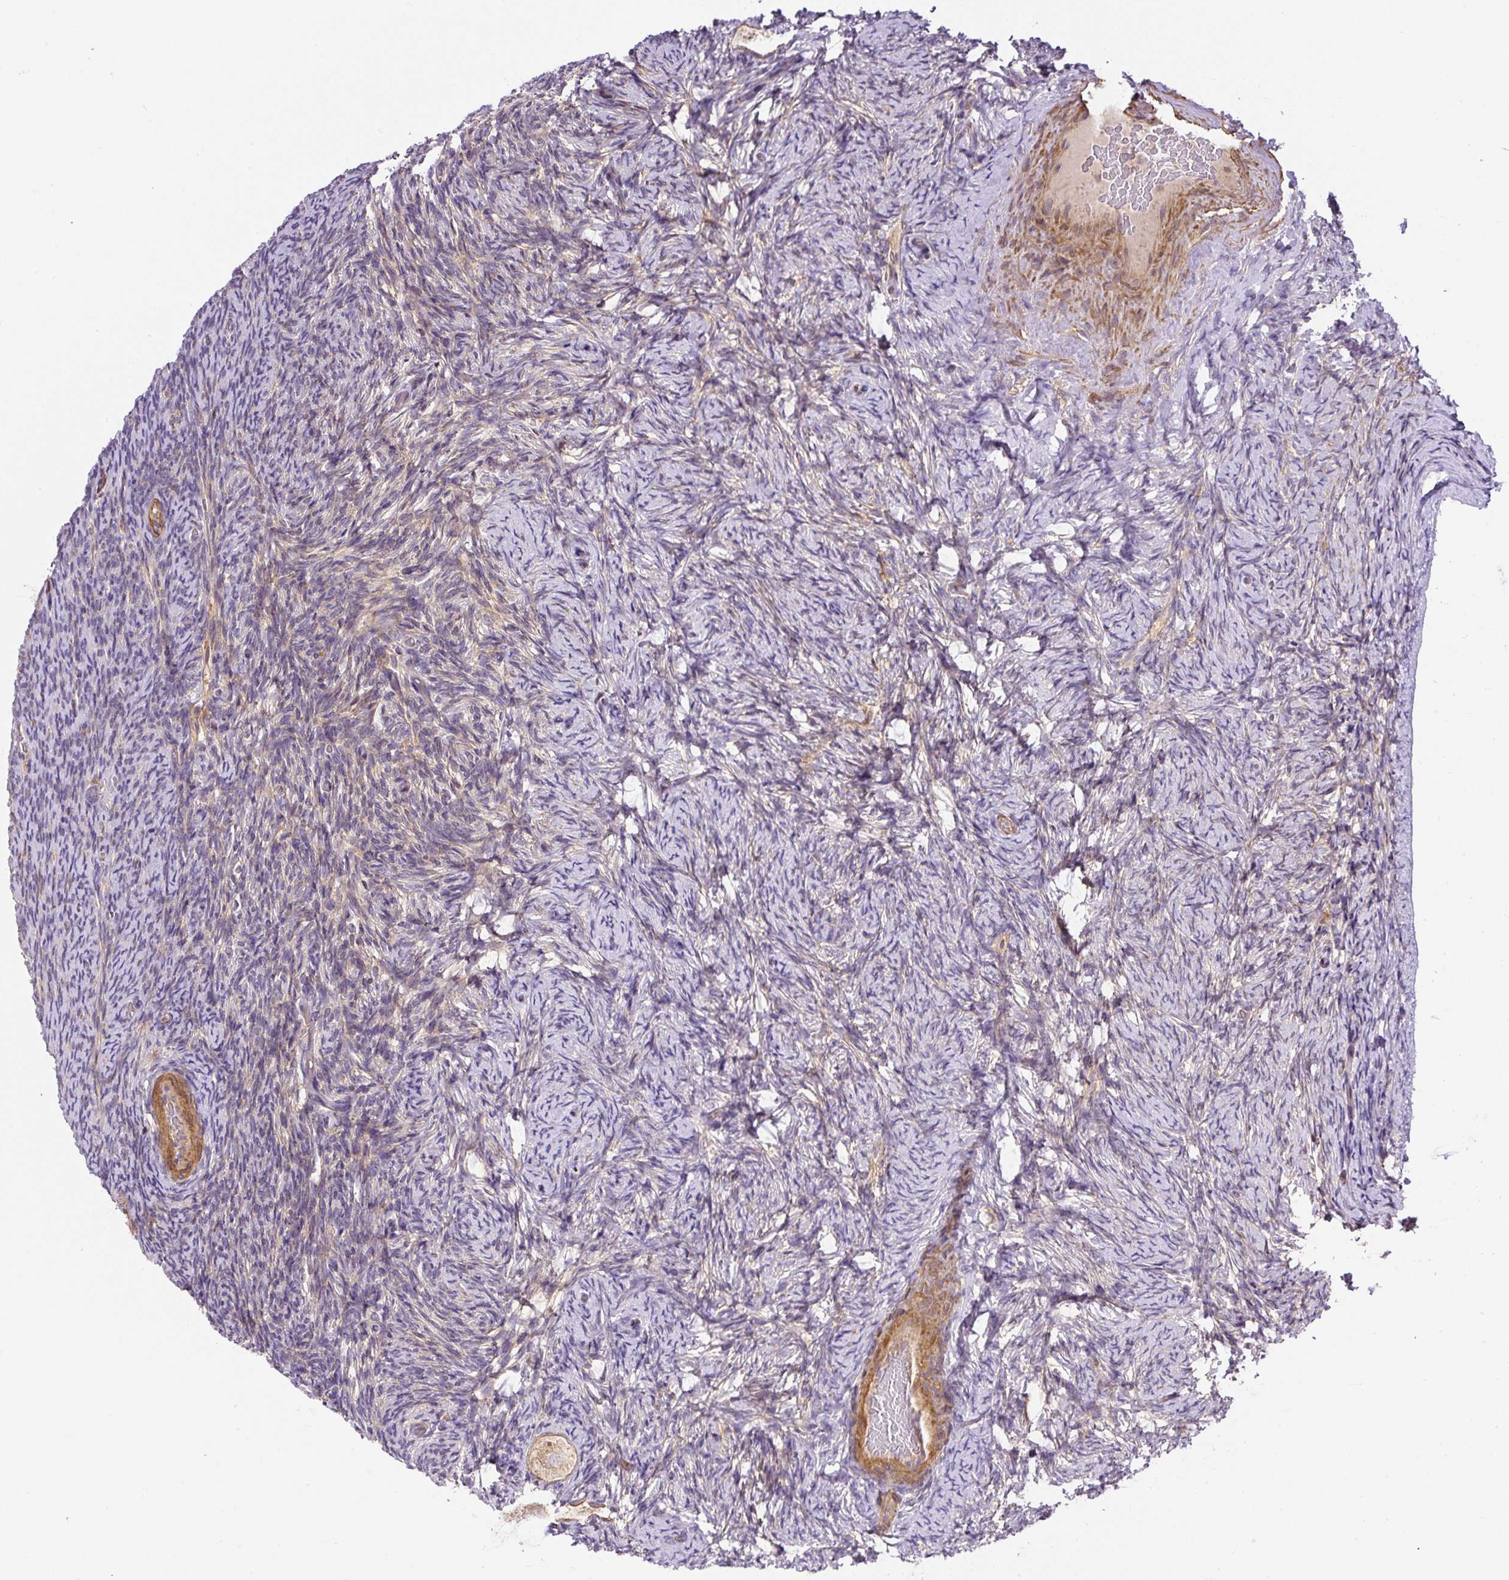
{"staining": {"intensity": "weak", "quantity": ">75%", "location": "cytoplasmic/membranous"}, "tissue": "ovary", "cell_type": "Follicle cells", "image_type": "normal", "snomed": [{"axis": "morphology", "description": "Normal tissue, NOS"}, {"axis": "topography", "description": "Ovary"}], "caption": "Immunohistochemical staining of benign ovary exhibits low levels of weak cytoplasmic/membranous expression in approximately >75% of follicle cells.", "gene": "CCDC28A", "patient": {"sex": "female", "age": 34}}